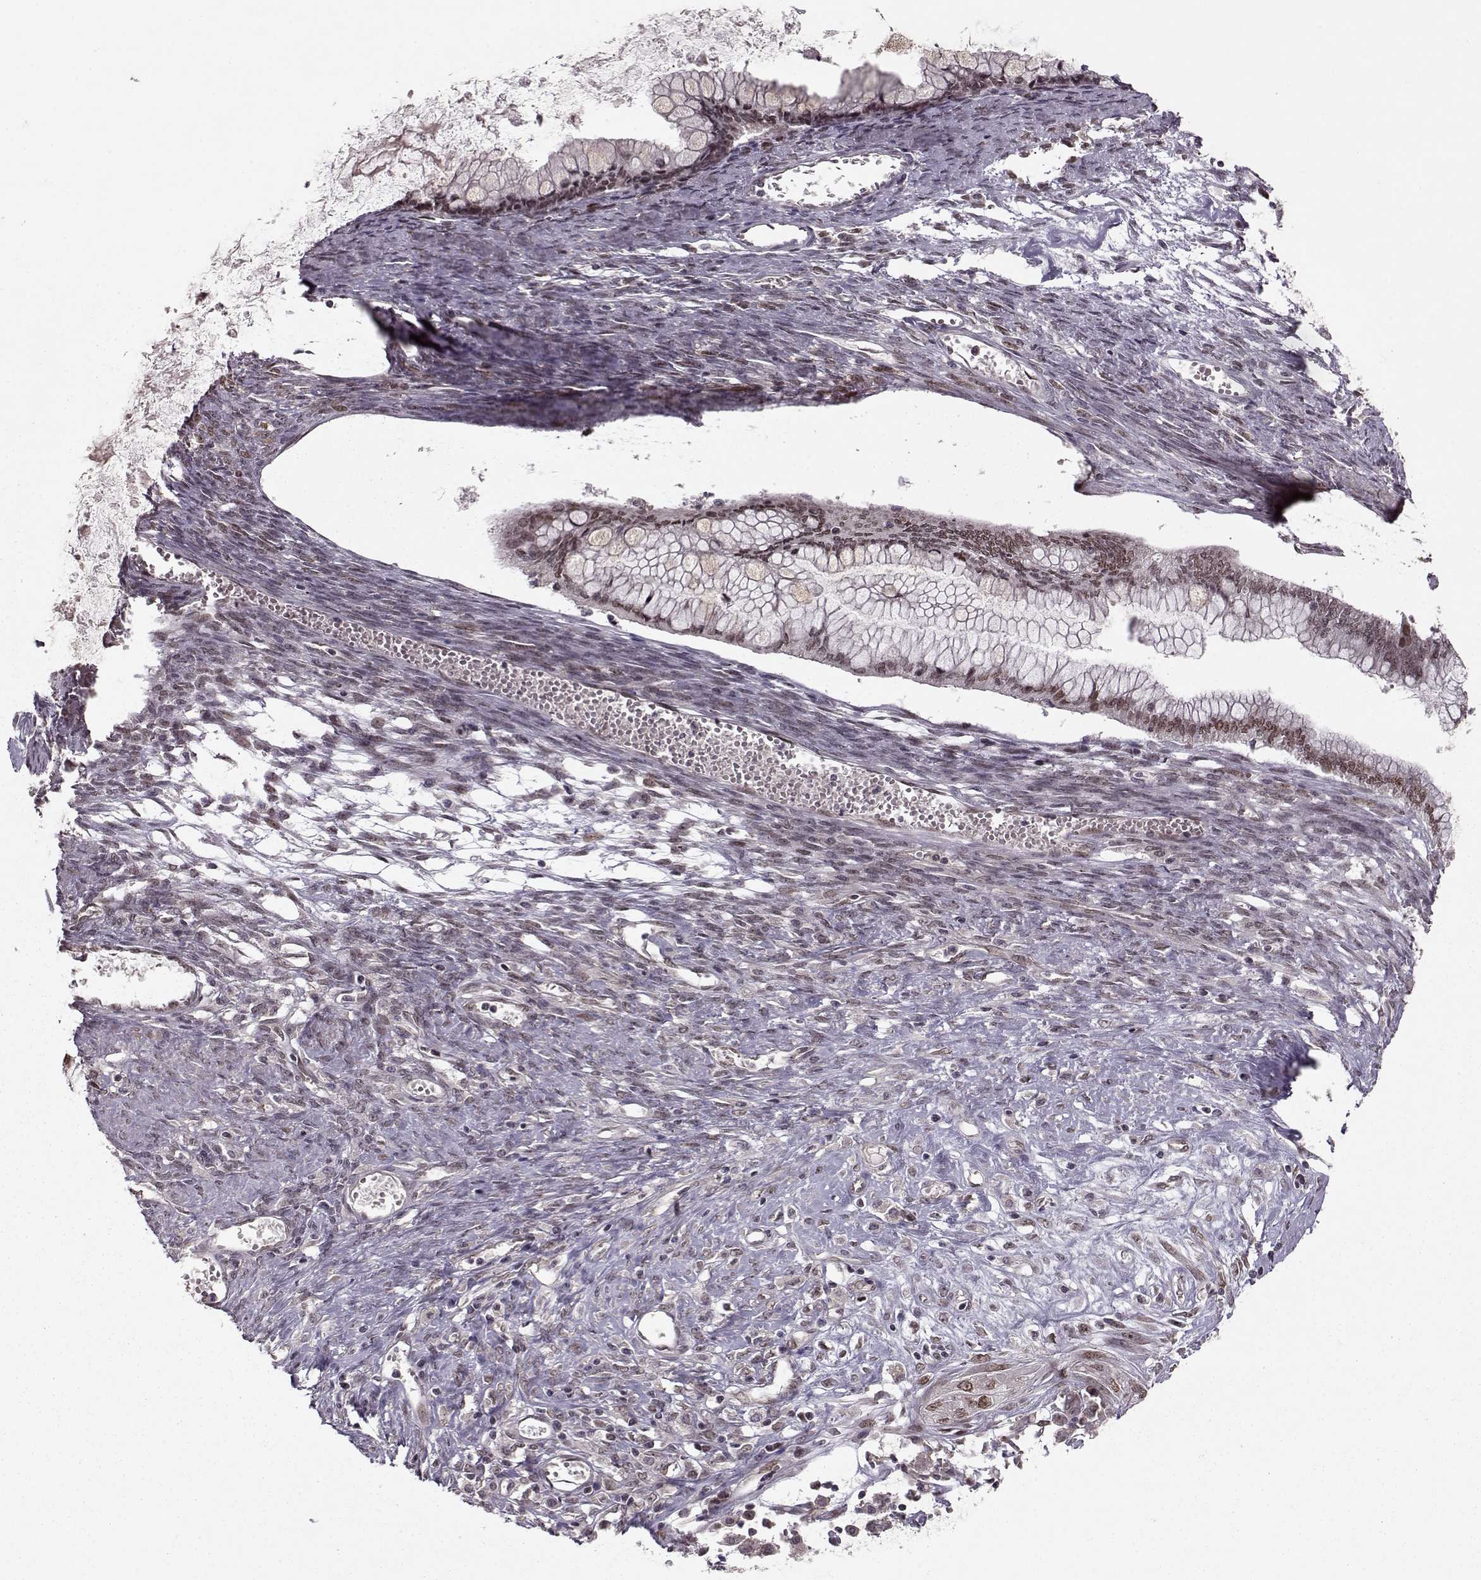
{"staining": {"intensity": "weak", "quantity": ">75%", "location": "nuclear"}, "tissue": "ovarian cancer", "cell_type": "Tumor cells", "image_type": "cancer", "snomed": [{"axis": "morphology", "description": "Cystadenocarcinoma, mucinous, NOS"}, {"axis": "topography", "description": "Ovary"}], "caption": "Protein expression analysis of human ovarian cancer (mucinous cystadenocarcinoma) reveals weak nuclear expression in about >75% of tumor cells. Ihc stains the protein of interest in brown and the nuclei are stained blue.", "gene": "RAI1", "patient": {"sex": "female", "age": 67}}